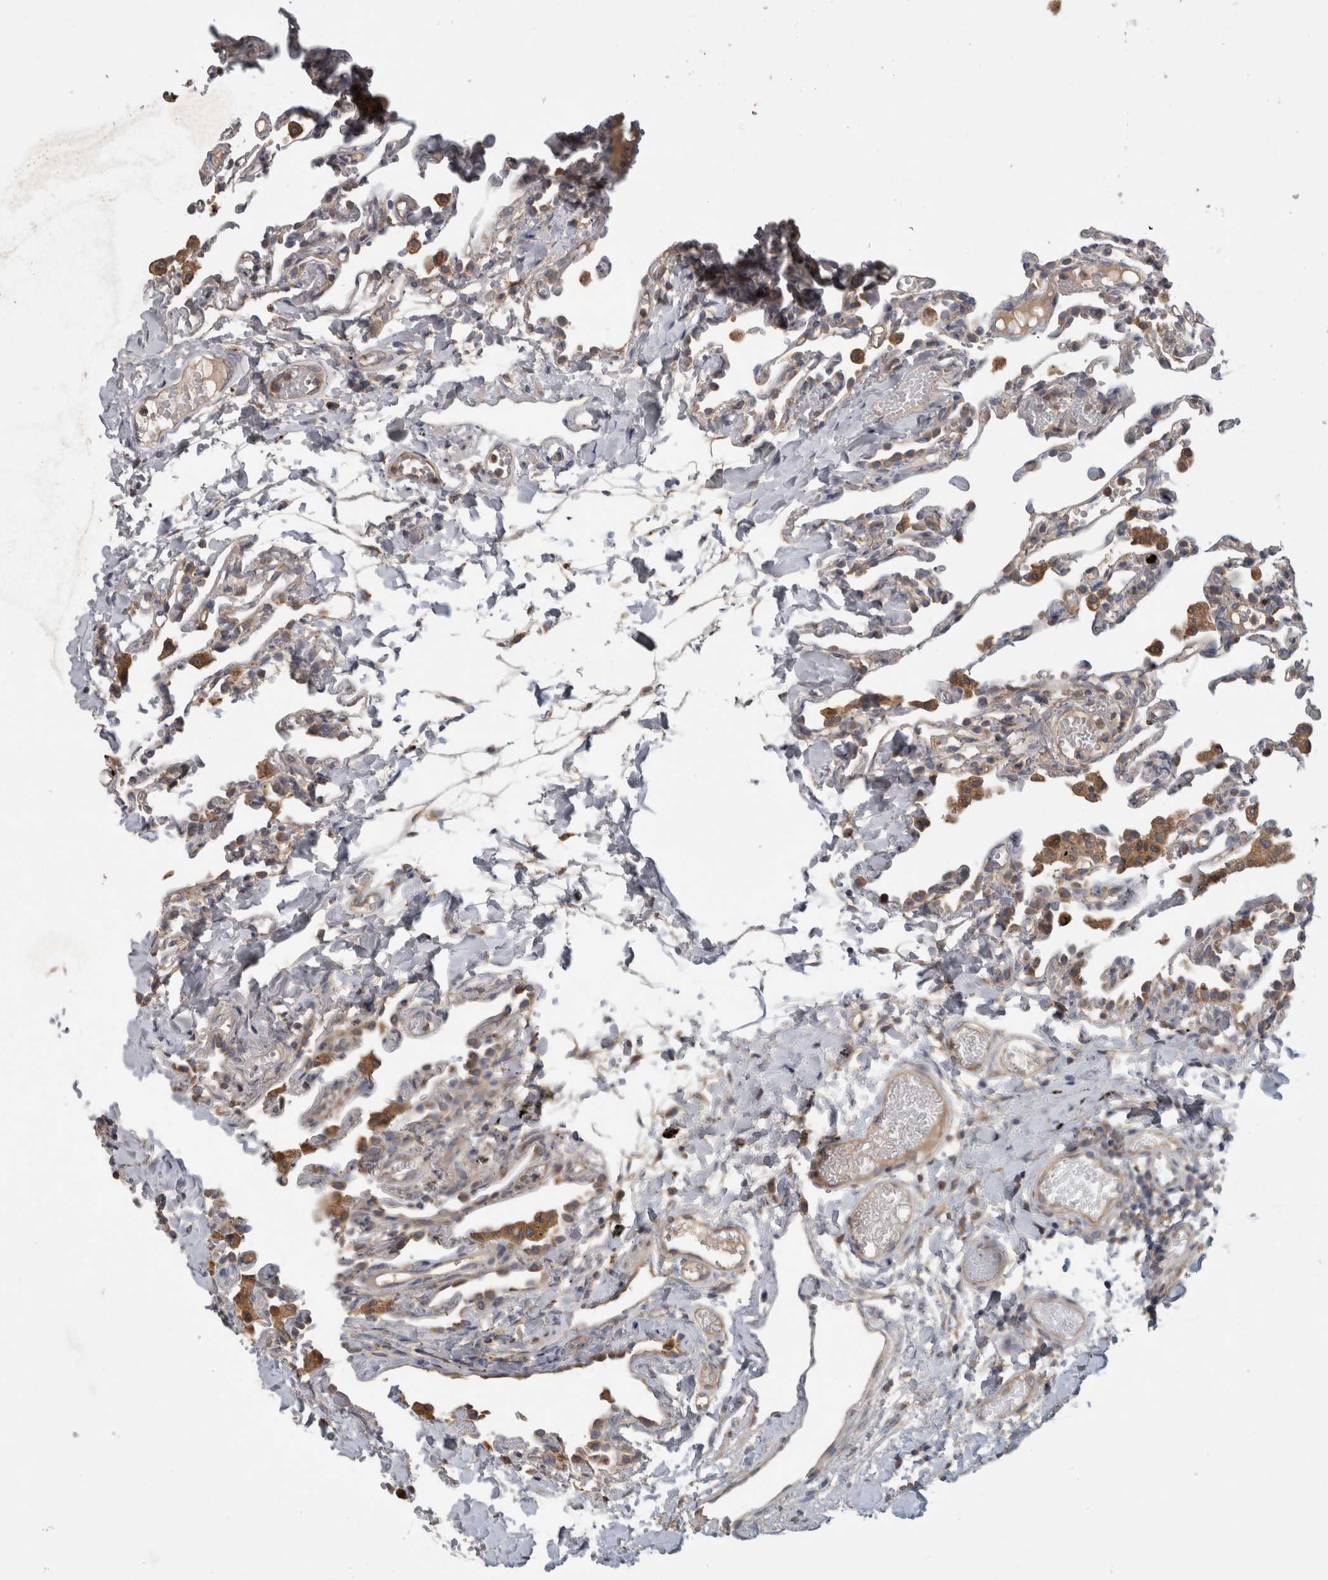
{"staining": {"intensity": "moderate", "quantity": "<25%", "location": "cytoplasmic/membranous"}, "tissue": "lung", "cell_type": "Alveolar cells", "image_type": "normal", "snomed": [{"axis": "morphology", "description": "Normal tissue, NOS"}, {"axis": "topography", "description": "Lung"}], "caption": "Immunohistochemistry (IHC) of unremarkable human lung shows low levels of moderate cytoplasmic/membranous expression in approximately <25% of alveolar cells. The staining was performed using DAB (3,3'-diaminobenzidine) to visualize the protein expression in brown, while the nuclei were stained in blue with hematoxylin (Magnification: 20x).", "gene": "TARBP1", "patient": {"sex": "male", "age": 21}}